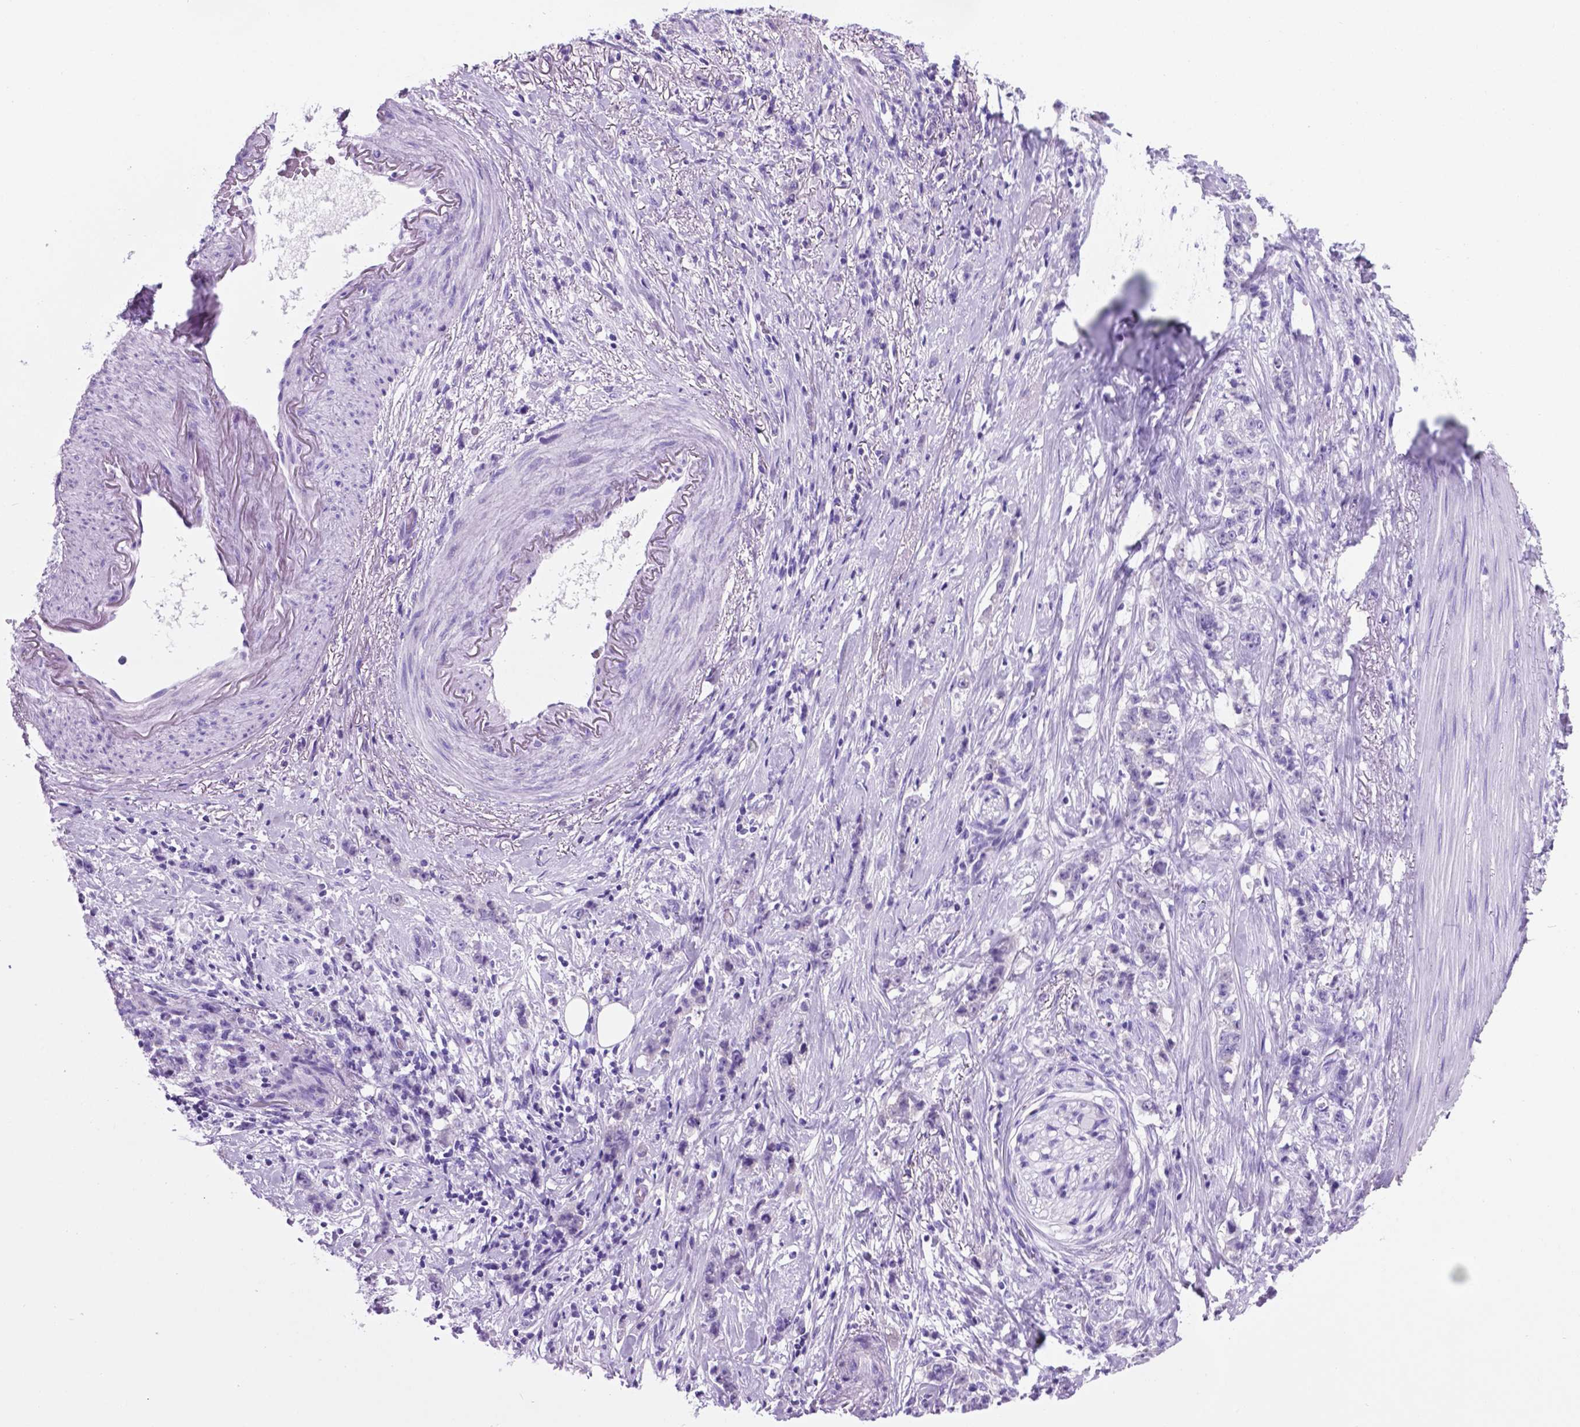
{"staining": {"intensity": "negative", "quantity": "none", "location": "none"}, "tissue": "stomach cancer", "cell_type": "Tumor cells", "image_type": "cancer", "snomed": [{"axis": "morphology", "description": "Adenocarcinoma, NOS"}, {"axis": "topography", "description": "Stomach, lower"}], "caption": "Immunohistochemical staining of stomach cancer (adenocarcinoma) demonstrates no significant expression in tumor cells.", "gene": "C17orf107", "patient": {"sex": "male", "age": 88}}